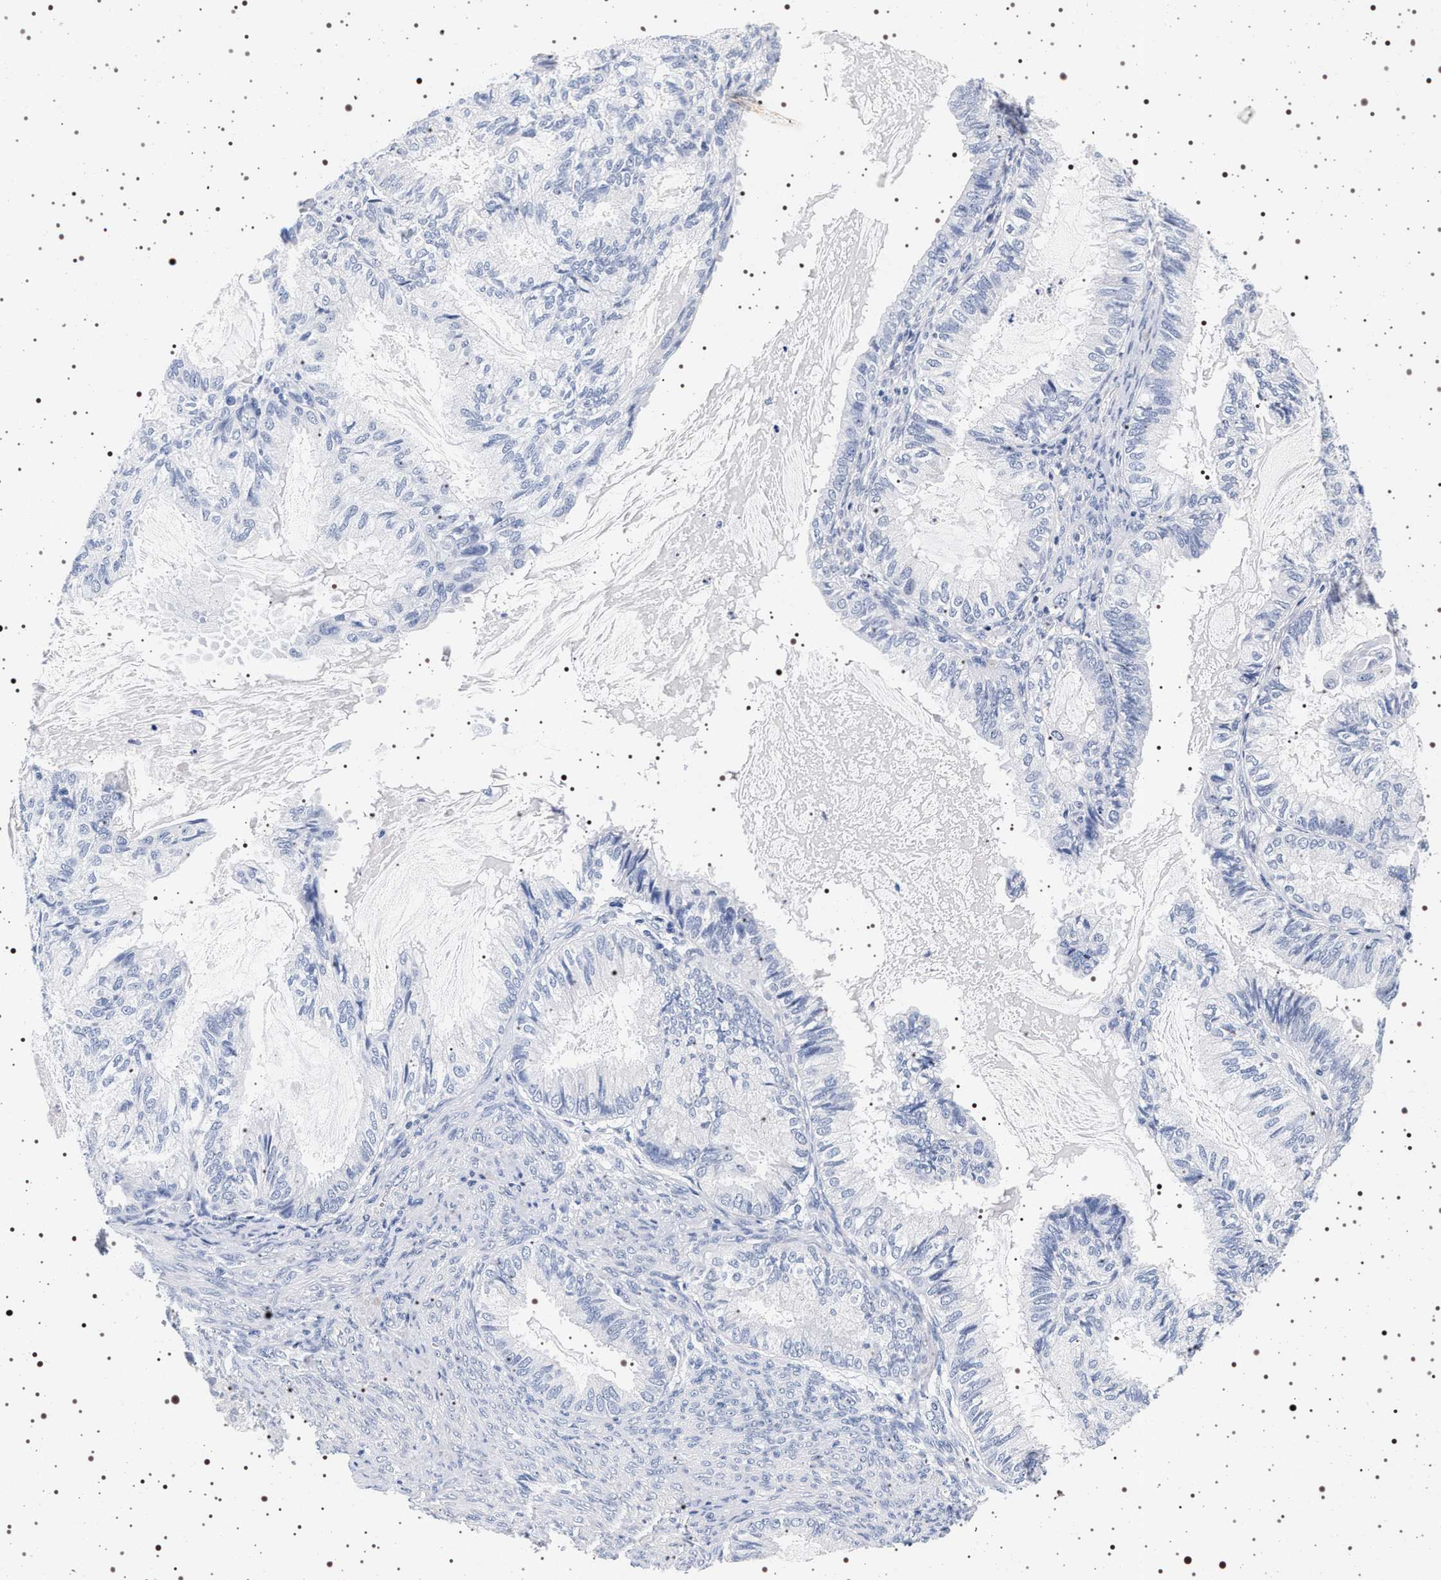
{"staining": {"intensity": "negative", "quantity": "none", "location": "none"}, "tissue": "cervical cancer", "cell_type": "Tumor cells", "image_type": "cancer", "snomed": [{"axis": "morphology", "description": "Normal tissue, NOS"}, {"axis": "morphology", "description": "Adenocarcinoma, NOS"}, {"axis": "topography", "description": "Cervix"}, {"axis": "topography", "description": "Endometrium"}], "caption": "A high-resolution image shows immunohistochemistry (IHC) staining of cervical adenocarcinoma, which demonstrates no significant expression in tumor cells.", "gene": "SYN1", "patient": {"sex": "female", "age": 86}}